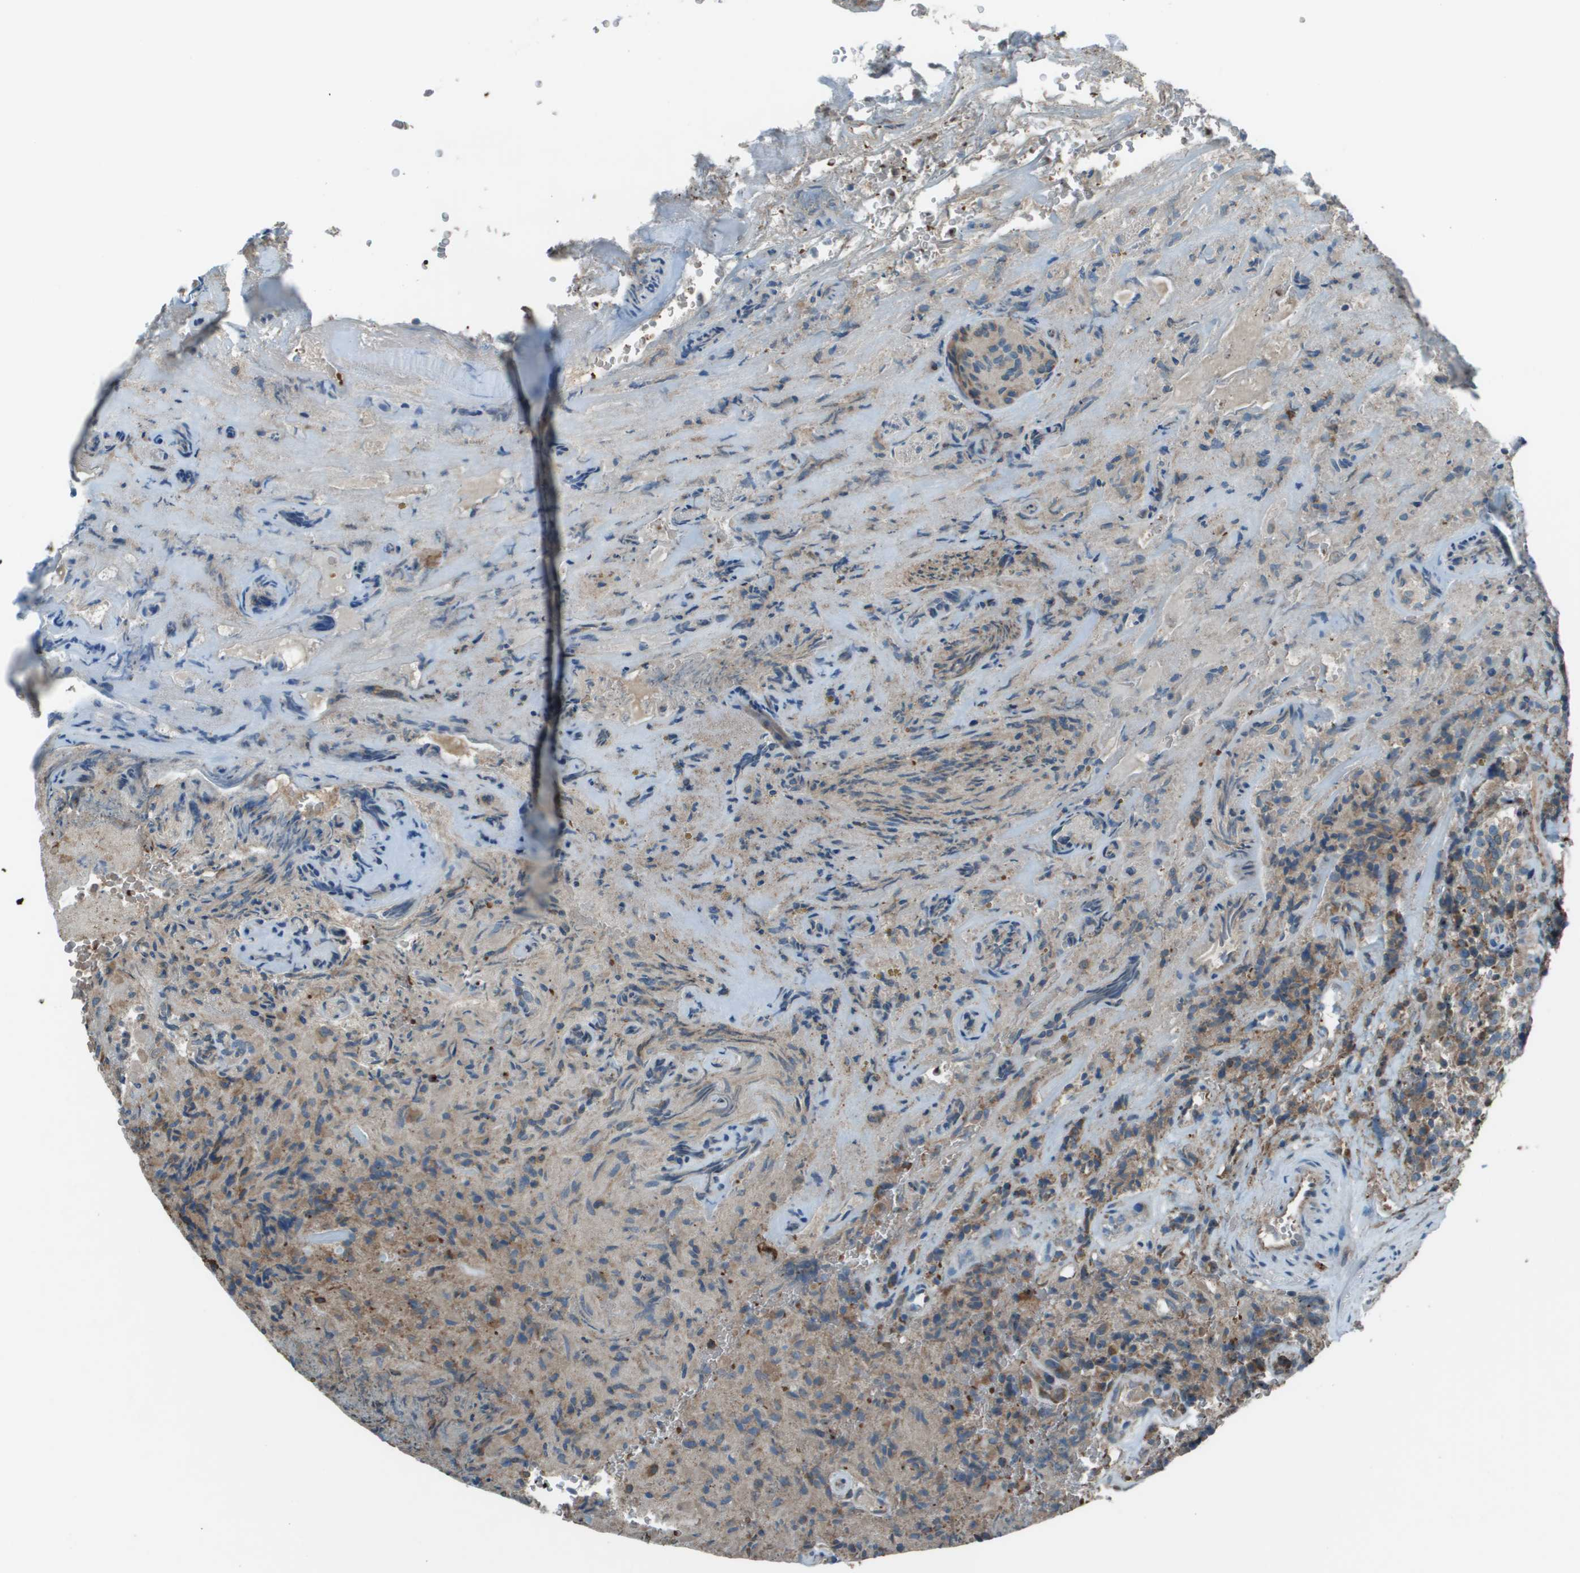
{"staining": {"intensity": "moderate", "quantity": "<25%", "location": "cytoplasmic/membranous"}, "tissue": "glioma", "cell_type": "Tumor cells", "image_type": "cancer", "snomed": [{"axis": "morphology", "description": "Glioma, malignant, High grade"}, {"axis": "topography", "description": "Brain"}], "caption": "This micrograph reveals immunohistochemistry (IHC) staining of glioma, with low moderate cytoplasmic/membranous staining in approximately <25% of tumor cells.", "gene": "UTS2", "patient": {"sex": "male", "age": 71}}